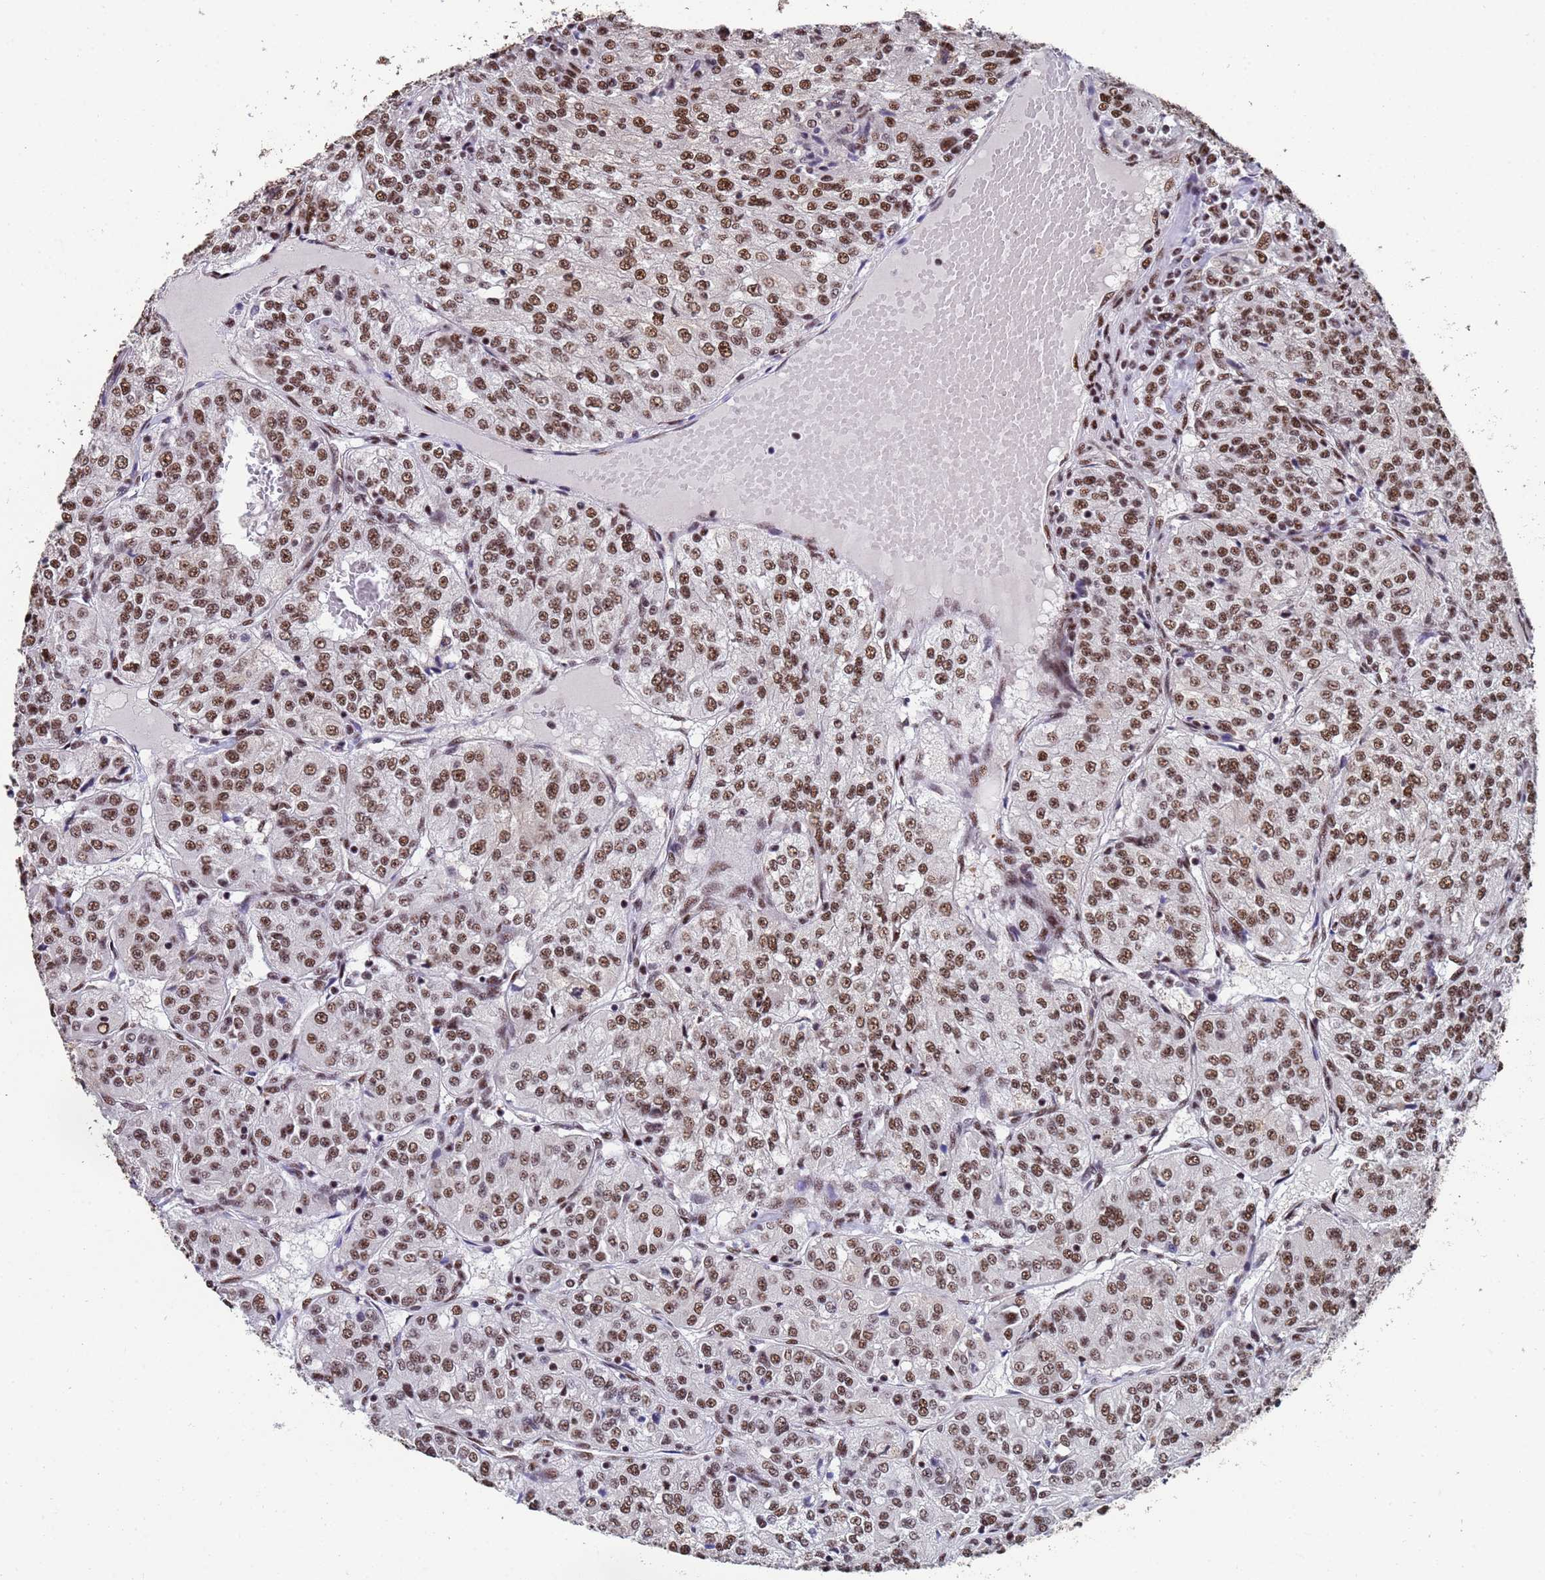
{"staining": {"intensity": "moderate", "quantity": ">75%", "location": "nuclear"}, "tissue": "renal cancer", "cell_type": "Tumor cells", "image_type": "cancer", "snomed": [{"axis": "morphology", "description": "Adenocarcinoma, NOS"}, {"axis": "topography", "description": "Kidney"}], "caption": "Tumor cells demonstrate moderate nuclear expression in about >75% of cells in adenocarcinoma (renal).", "gene": "SF3B2", "patient": {"sex": "female", "age": 63}}